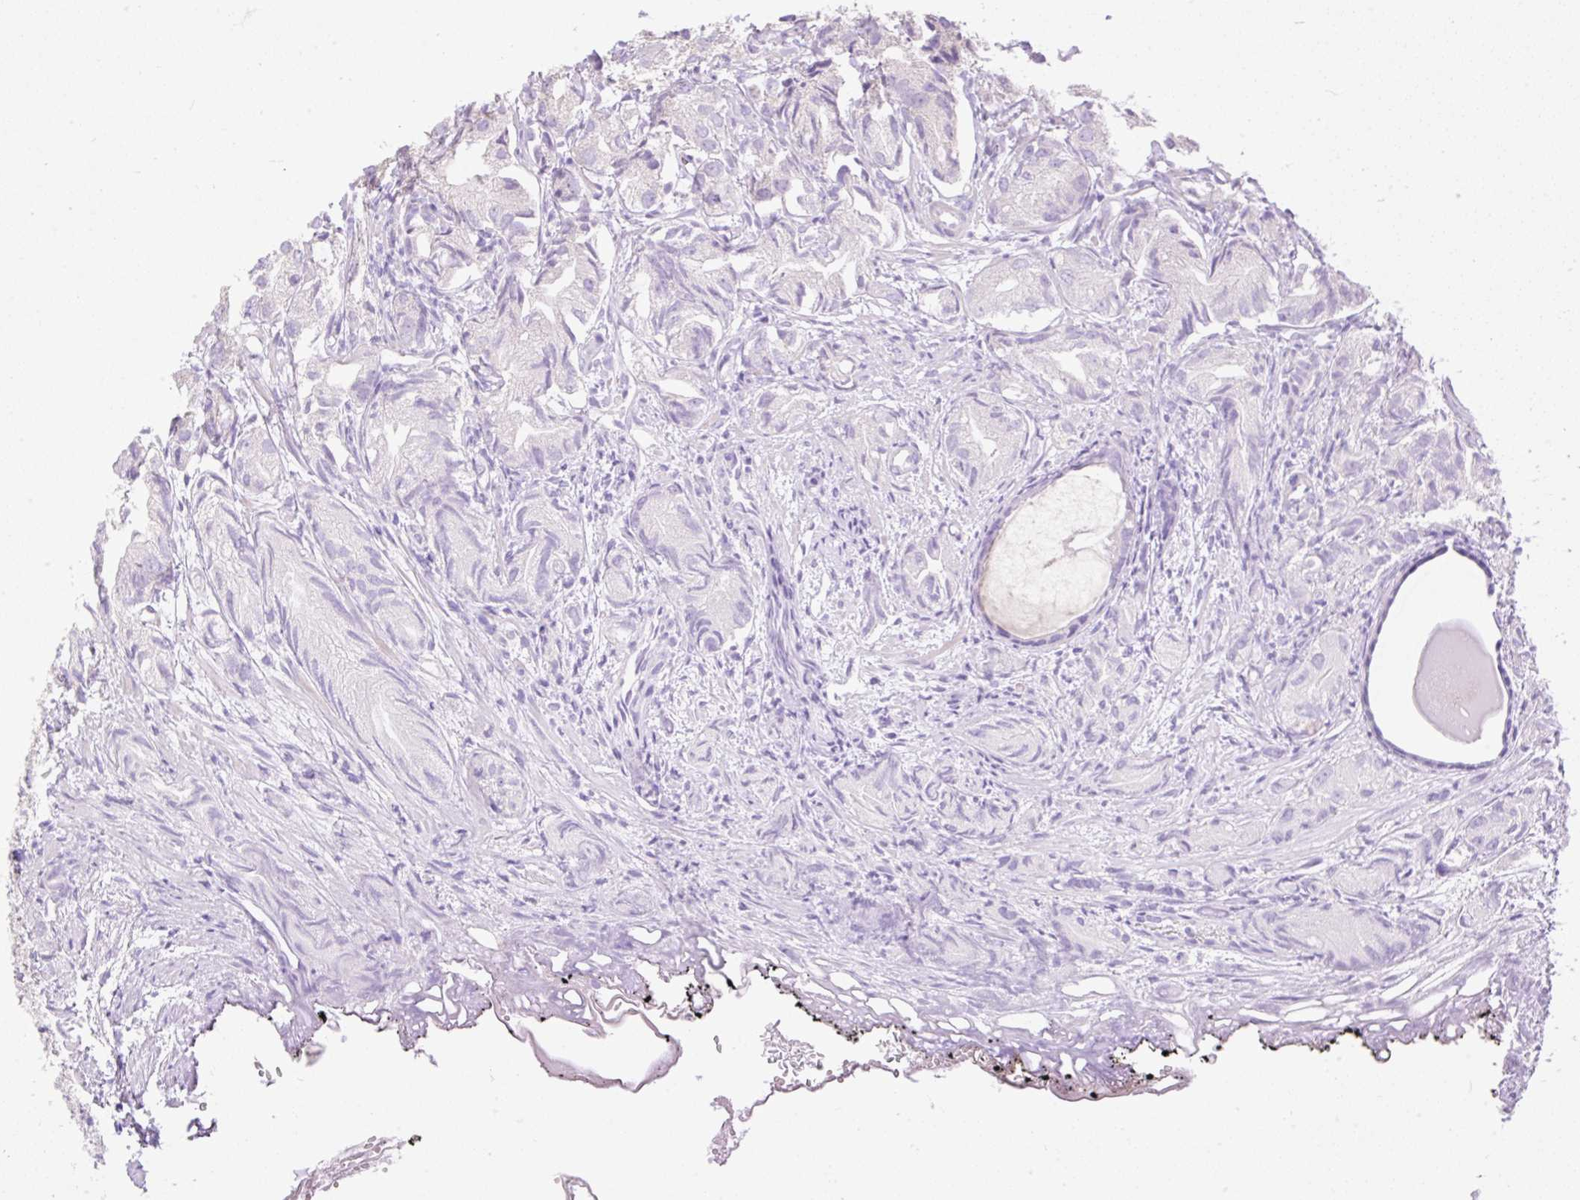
{"staining": {"intensity": "negative", "quantity": "none", "location": "none"}, "tissue": "prostate cancer", "cell_type": "Tumor cells", "image_type": "cancer", "snomed": [{"axis": "morphology", "description": "Adenocarcinoma, High grade"}, {"axis": "topography", "description": "Prostate"}], "caption": "High magnification brightfield microscopy of adenocarcinoma (high-grade) (prostate) stained with DAB (3,3'-diaminobenzidine) (brown) and counterstained with hematoxylin (blue): tumor cells show no significant staining.", "gene": "VPS25", "patient": {"sex": "male", "age": 82}}